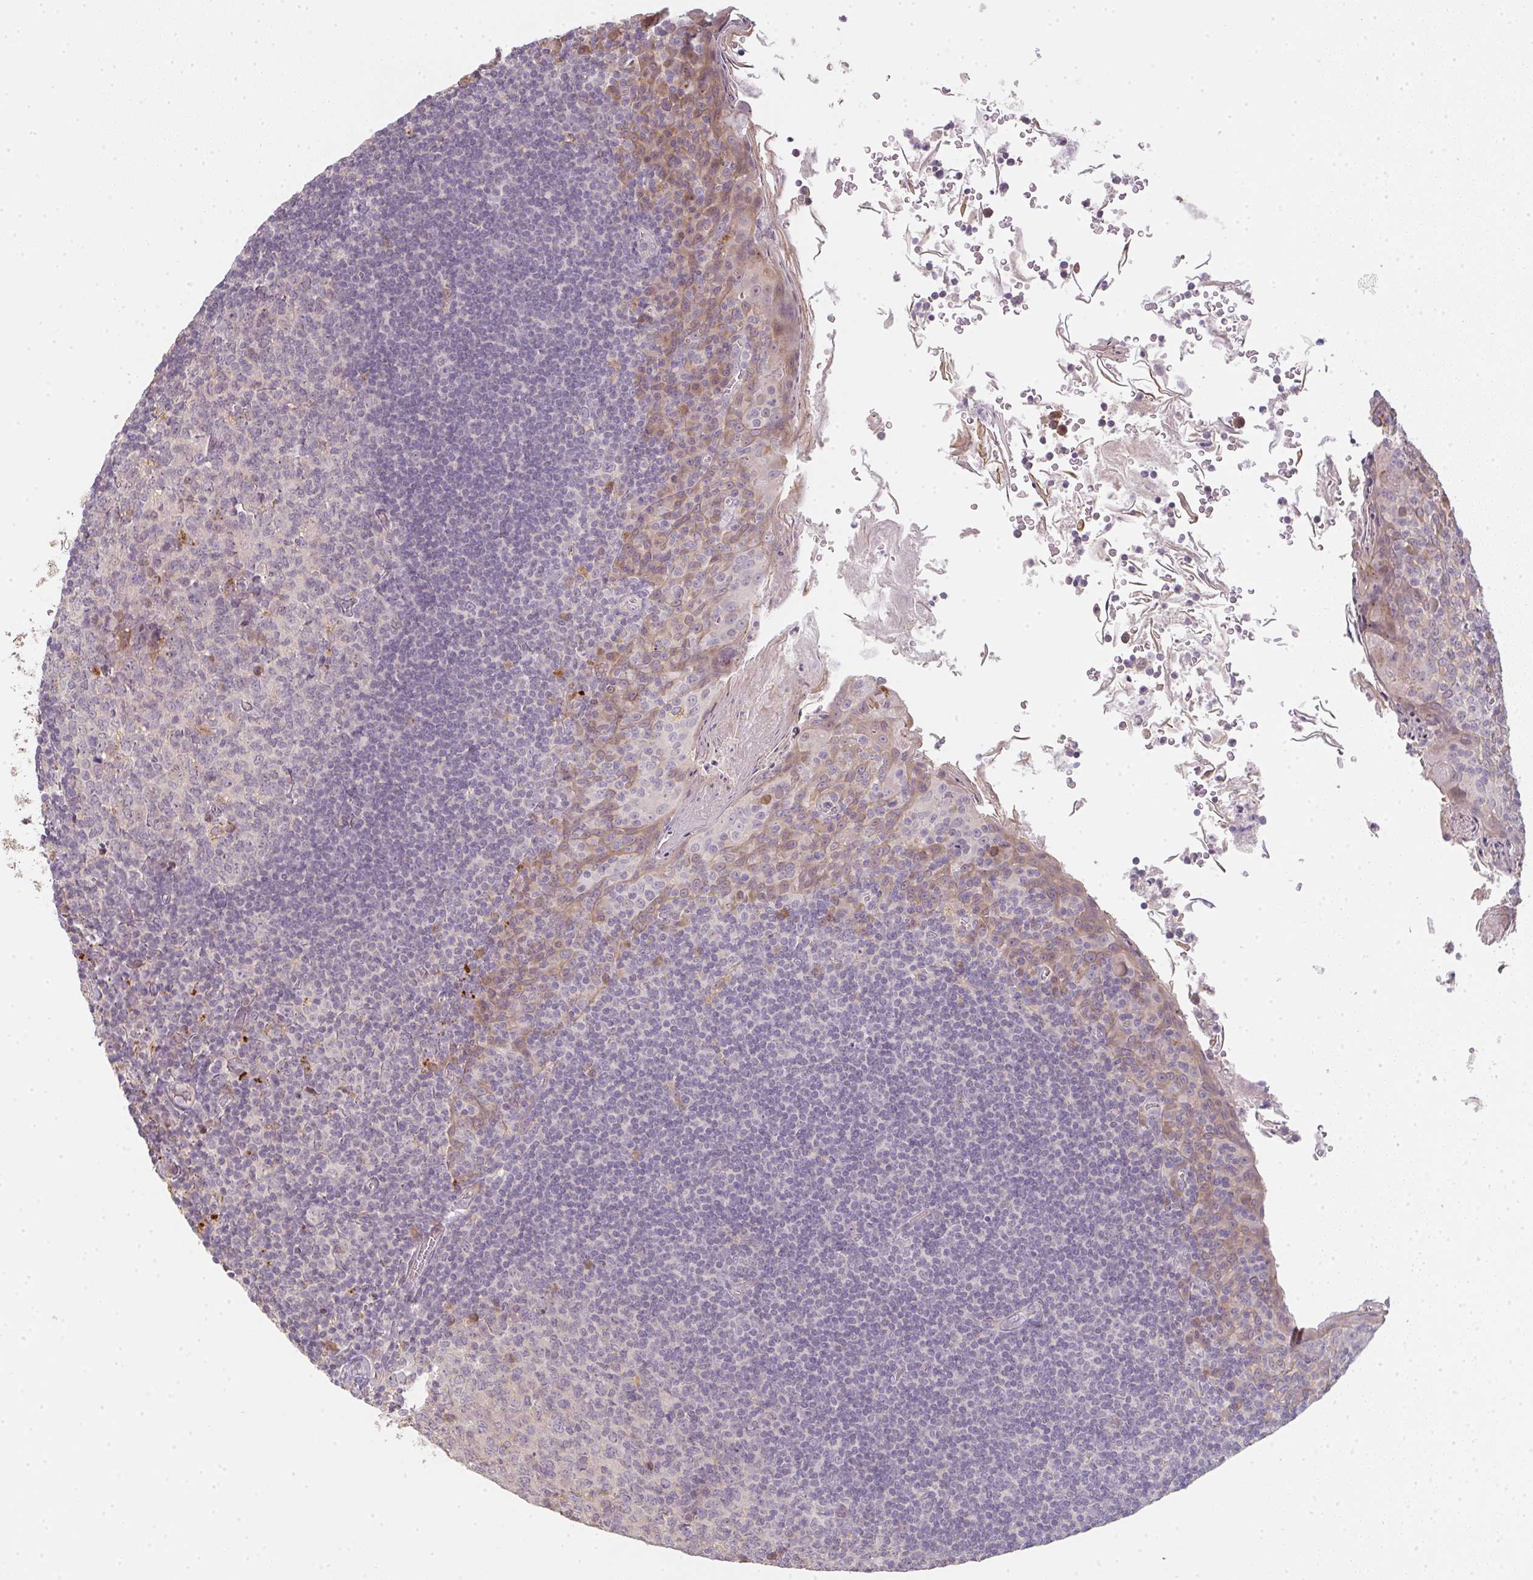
{"staining": {"intensity": "weak", "quantity": "<25%", "location": "cytoplasmic/membranous"}, "tissue": "tonsil", "cell_type": "Germinal center cells", "image_type": "normal", "snomed": [{"axis": "morphology", "description": "Normal tissue, NOS"}, {"axis": "topography", "description": "Tonsil"}], "caption": "Protein analysis of normal tonsil exhibits no significant positivity in germinal center cells.", "gene": "TMEM237", "patient": {"sex": "male", "age": 27}}